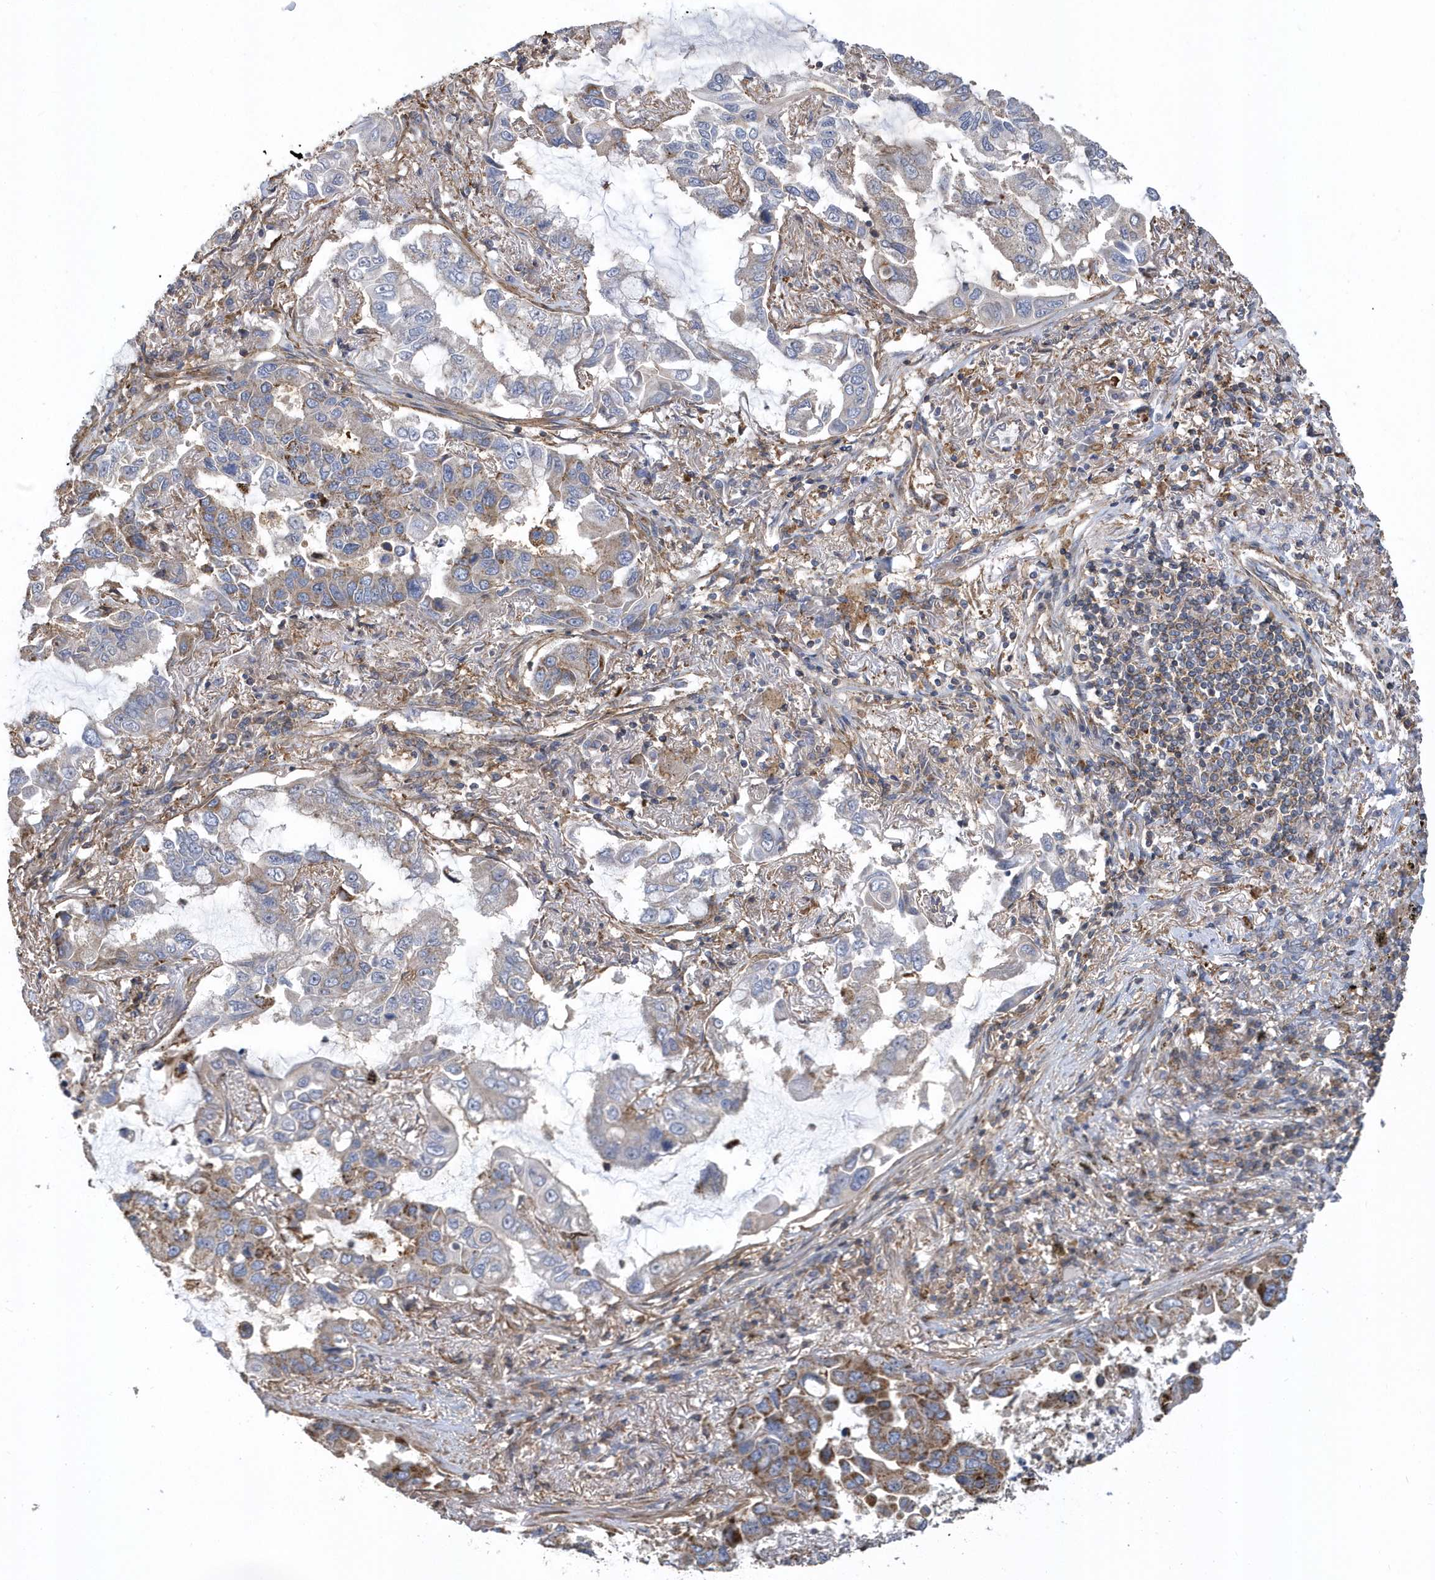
{"staining": {"intensity": "negative", "quantity": "none", "location": "none"}, "tissue": "lung cancer", "cell_type": "Tumor cells", "image_type": "cancer", "snomed": [{"axis": "morphology", "description": "Adenocarcinoma, NOS"}, {"axis": "topography", "description": "Lung"}], "caption": "A micrograph of lung cancer (adenocarcinoma) stained for a protein exhibits no brown staining in tumor cells. Nuclei are stained in blue.", "gene": "TRAIP", "patient": {"sex": "male", "age": 64}}